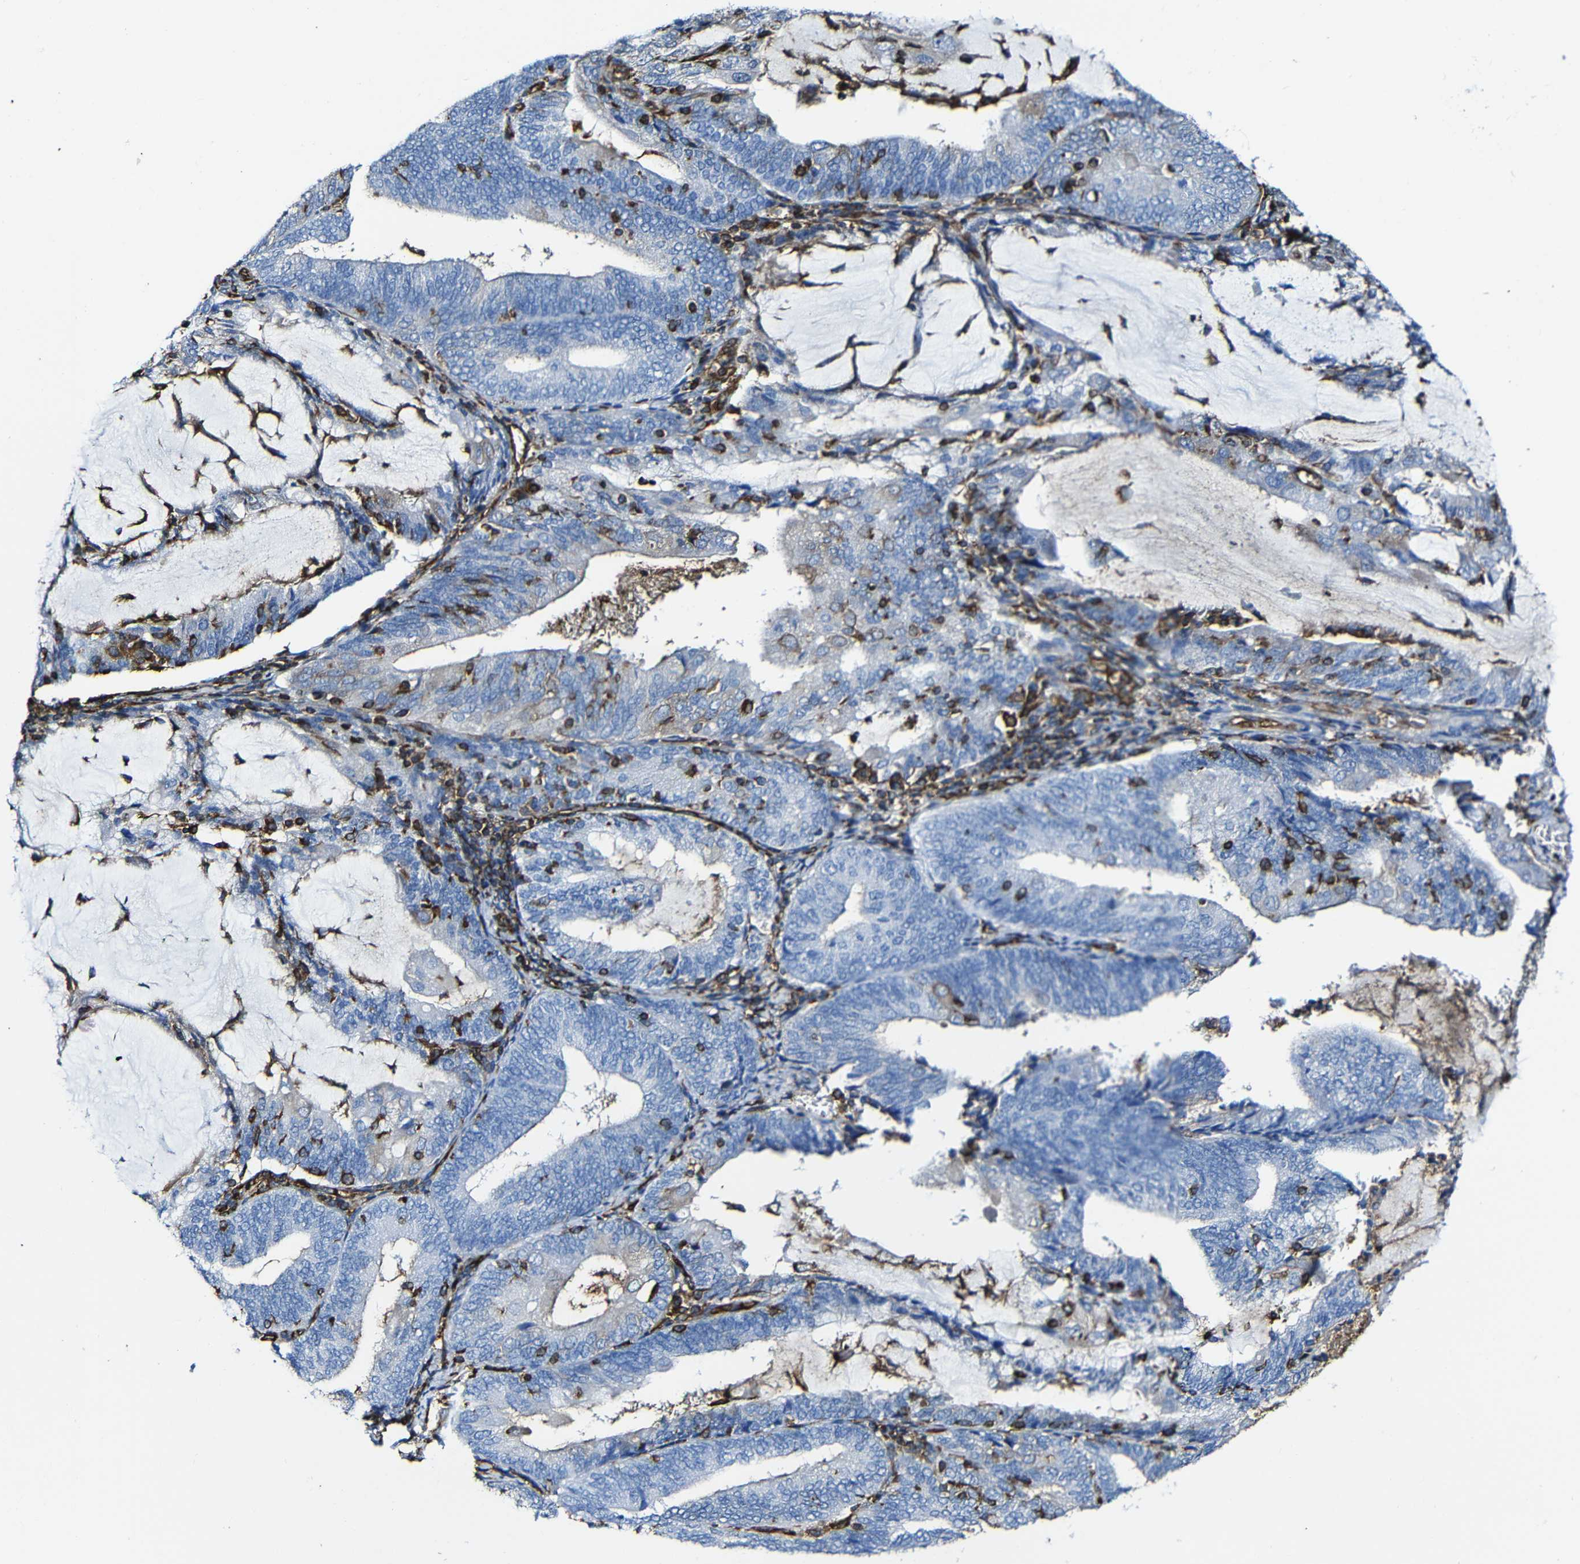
{"staining": {"intensity": "negative", "quantity": "none", "location": "none"}, "tissue": "endometrial cancer", "cell_type": "Tumor cells", "image_type": "cancer", "snomed": [{"axis": "morphology", "description": "Adenocarcinoma, NOS"}, {"axis": "topography", "description": "Endometrium"}], "caption": "Immunohistochemistry (IHC) of endometrial adenocarcinoma exhibits no positivity in tumor cells.", "gene": "MSN", "patient": {"sex": "female", "age": 81}}